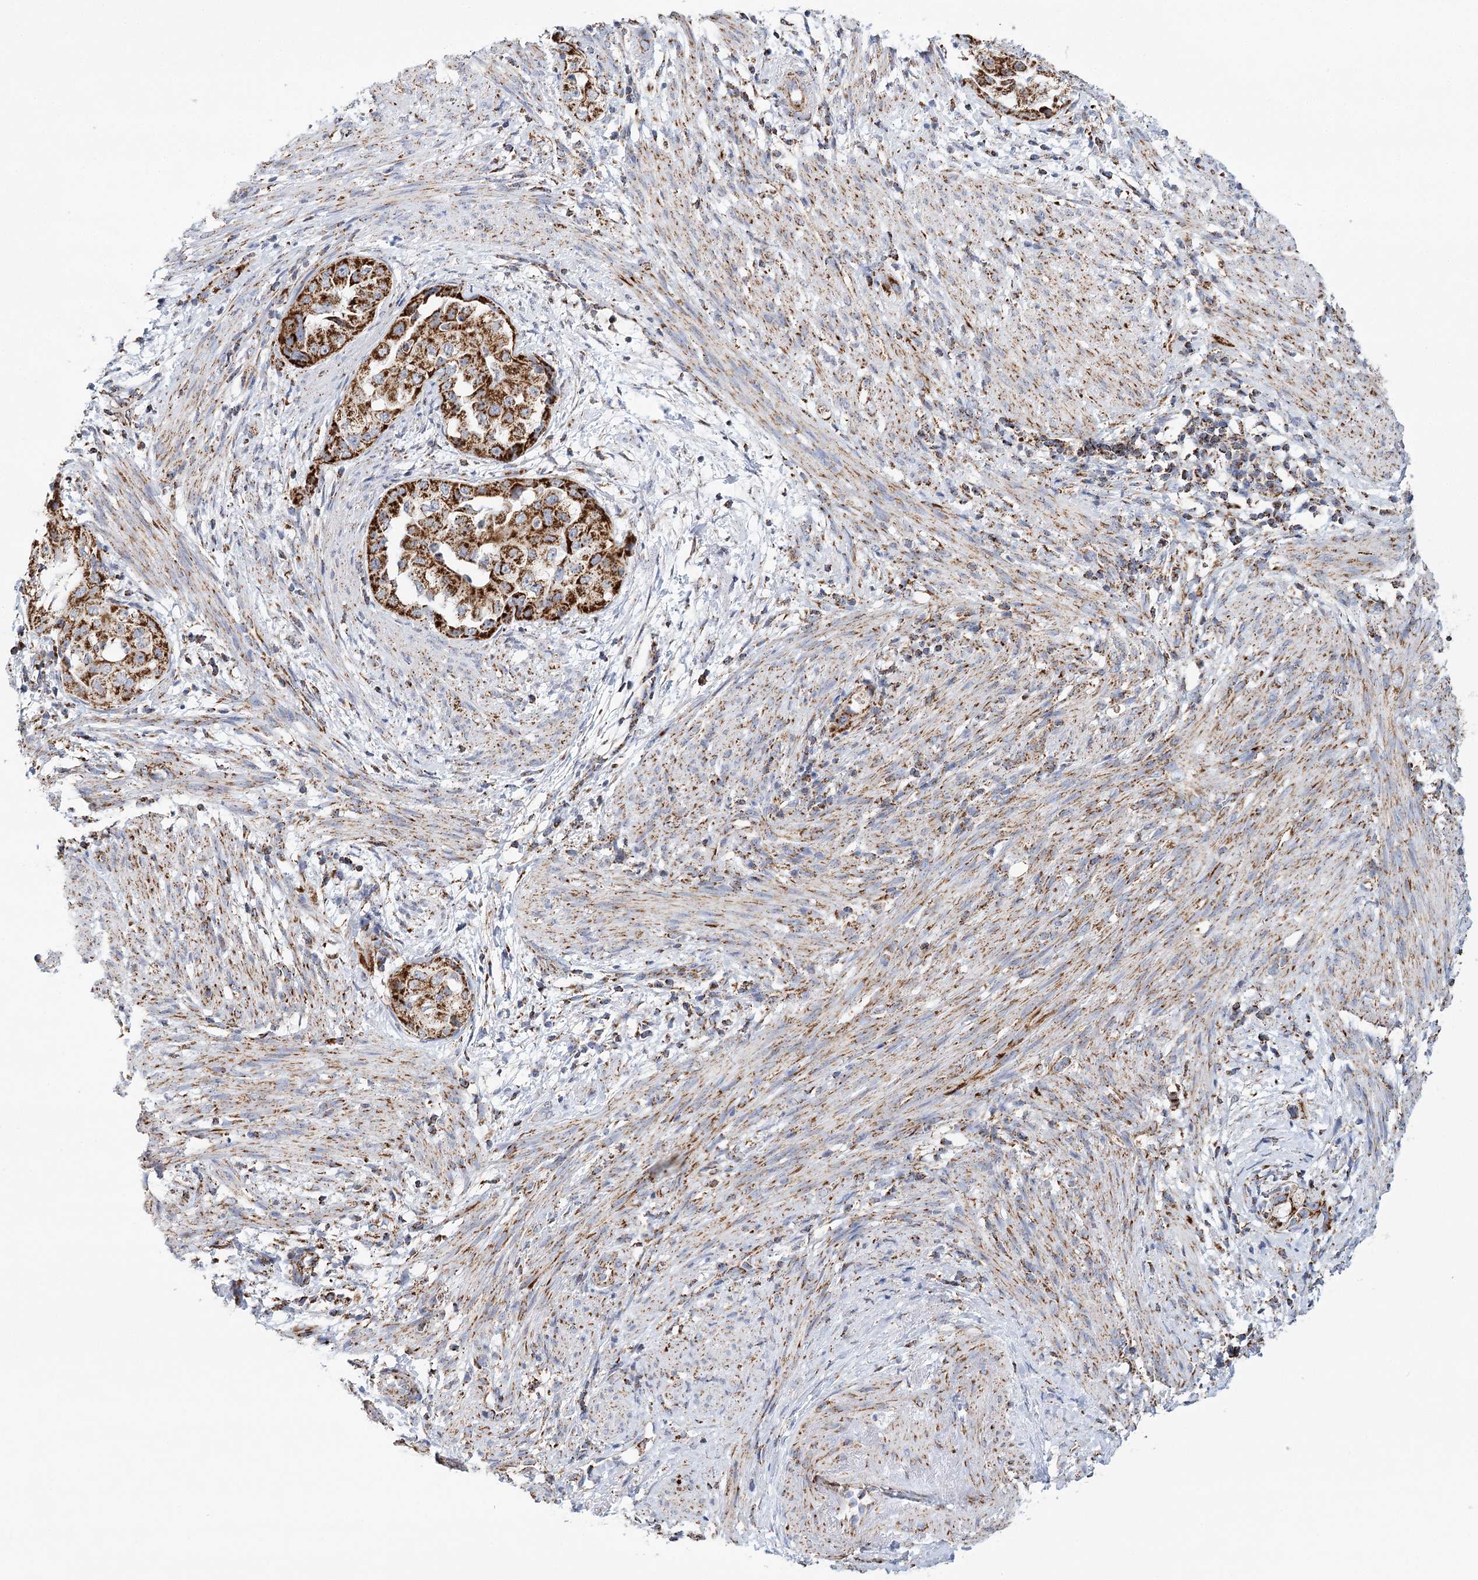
{"staining": {"intensity": "strong", "quantity": ">75%", "location": "cytoplasmic/membranous"}, "tissue": "endometrial cancer", "cell_type": "Tumor cells", "image_type": "cancer", "snomed": [{"axis": "morphology", "description": "Adenocarcinoma, NOS"}, {"axis": "topography", "description": "Endometrium"}], "caption": "Immunohistochemistry (IHC) of human adenocarcinoma (endometrial) reveals high levels of strong cytoplasmic/membranous staining in approximately >75% of tumor cells. The staining was performed using DAB, with brown indicating positive protein expression. Nuclei are stained blue with hematoxylin.", "gene": "LSS", "patient": {"sex": "female", "age": 85}}